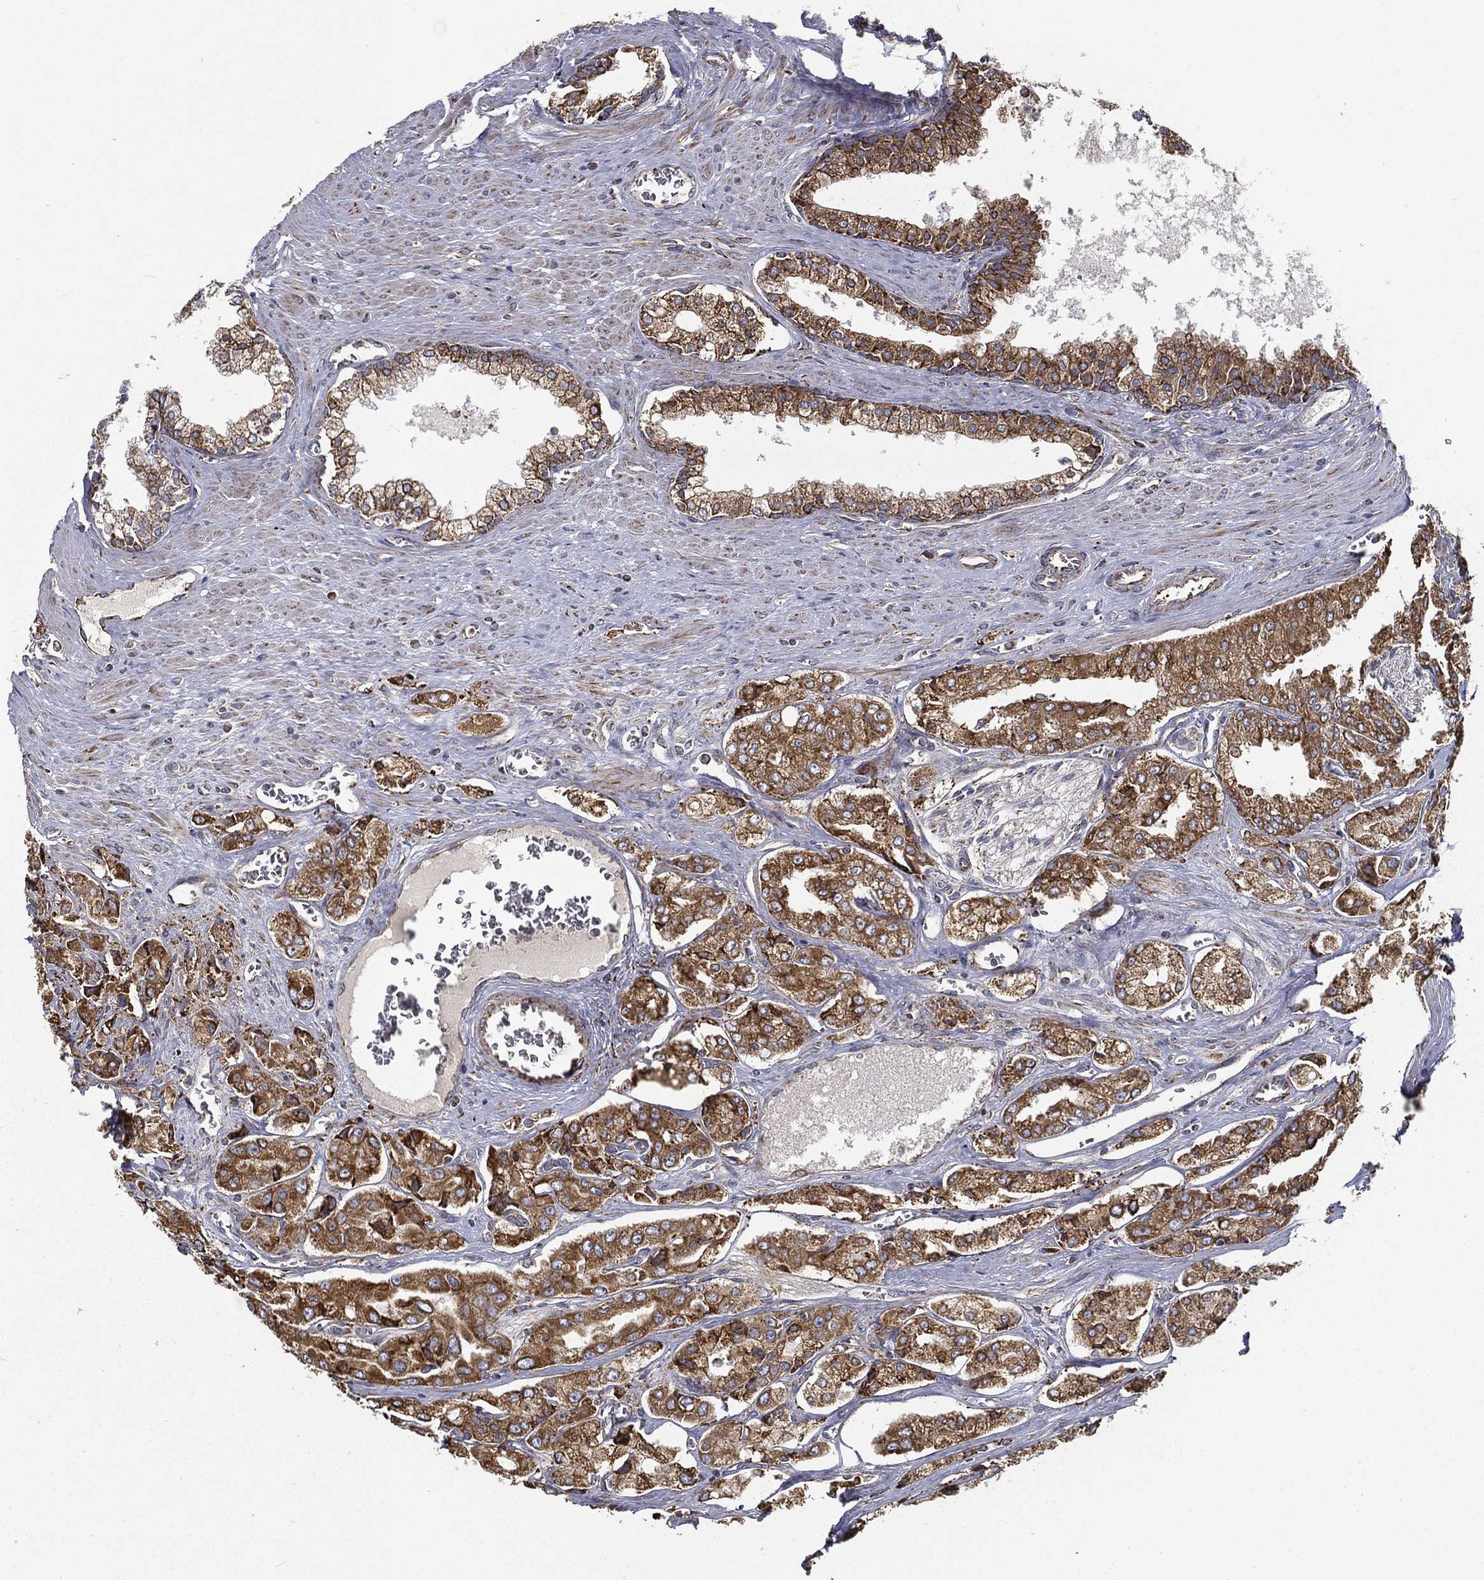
{"staining": {"intensity": "strong", "quantity": ">75%", "location": "cytoplasmic/membranous"}, "tissue": "prostate cancer", "cell_type": "Tumor cells", "image_type": "cancer", "snomed": [{"axis": "morphology", "description": "Adenocarcinoma, NOS"}, {"axis": "topography", "description": "Prostate and seminal vesicle, NOS"}, {"axis": "topography", "description": "Prostate"}], "caption": "The histopathology image reveals immunohistochemical staining of prostate cancer (adenocarcinoma). There is strong cytoplasmic/membranous staining is appreciated in approximately >75% of tumor cells.", "gene": "MT-CYB", "patient": {"sex": "male", "age": 67}}